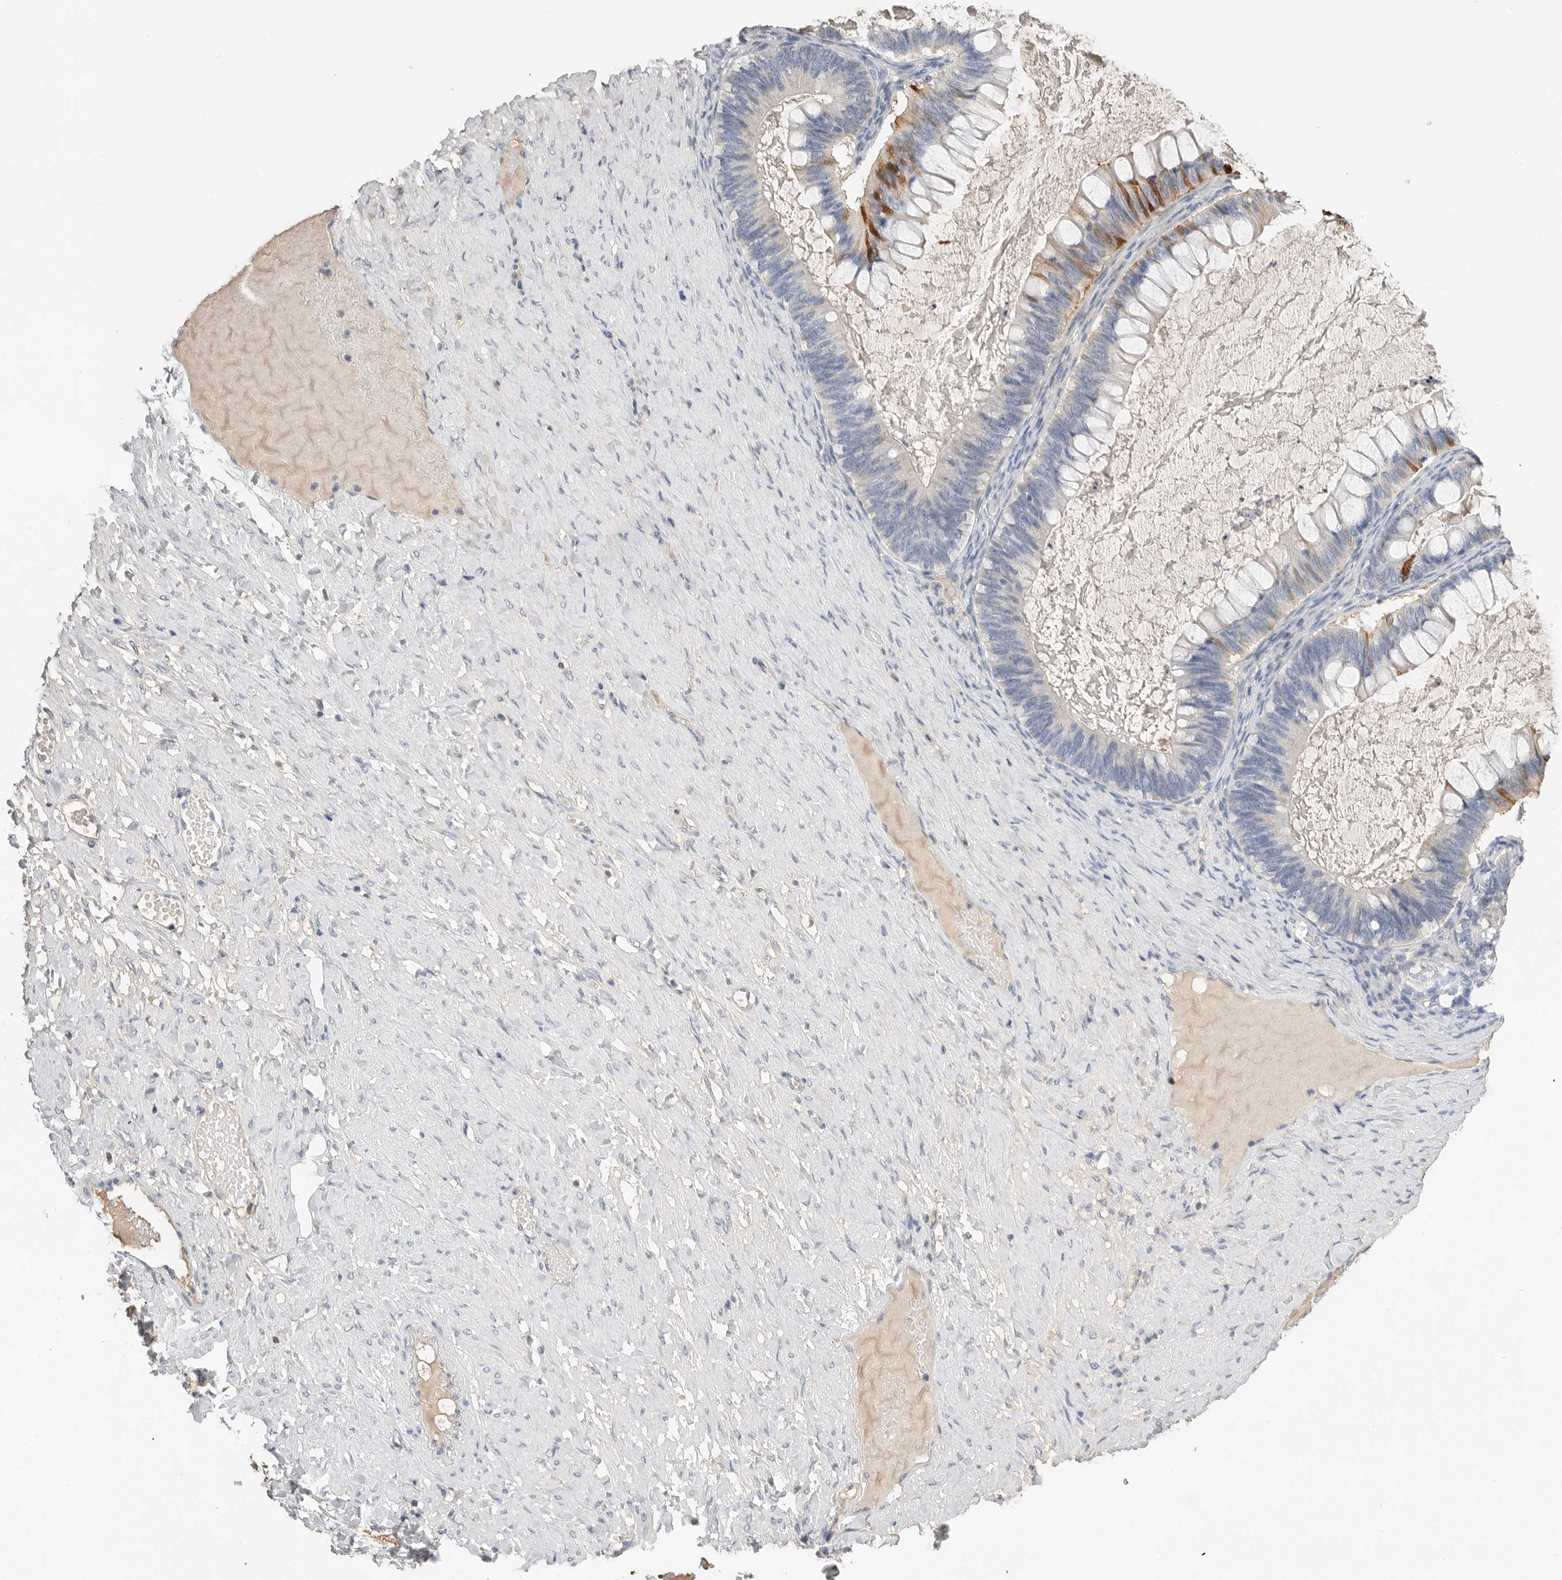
{"staining": {"intensity": "moderate", "quantity": "<25%", "location": "cytoplasmic/membranous"}, "tissue": "ovarian cancer", "cell_type": "Tumor cells", "image_type": "cancer", "snomed": [{"axis": "morphology", "description": "Cystadenocarcinoma, mucinous, NOS"}, {"axis": "topography", "description": "Ovary"}], "caption": "Protein expression analysis of human ovarian mucinous cystadenocarcinoma reveals moderate cytoplasmic/membranous positivity in about <25% of tumor cells.", "gene": "FABP6", "patient": {"sex": "female", "age": 61}}